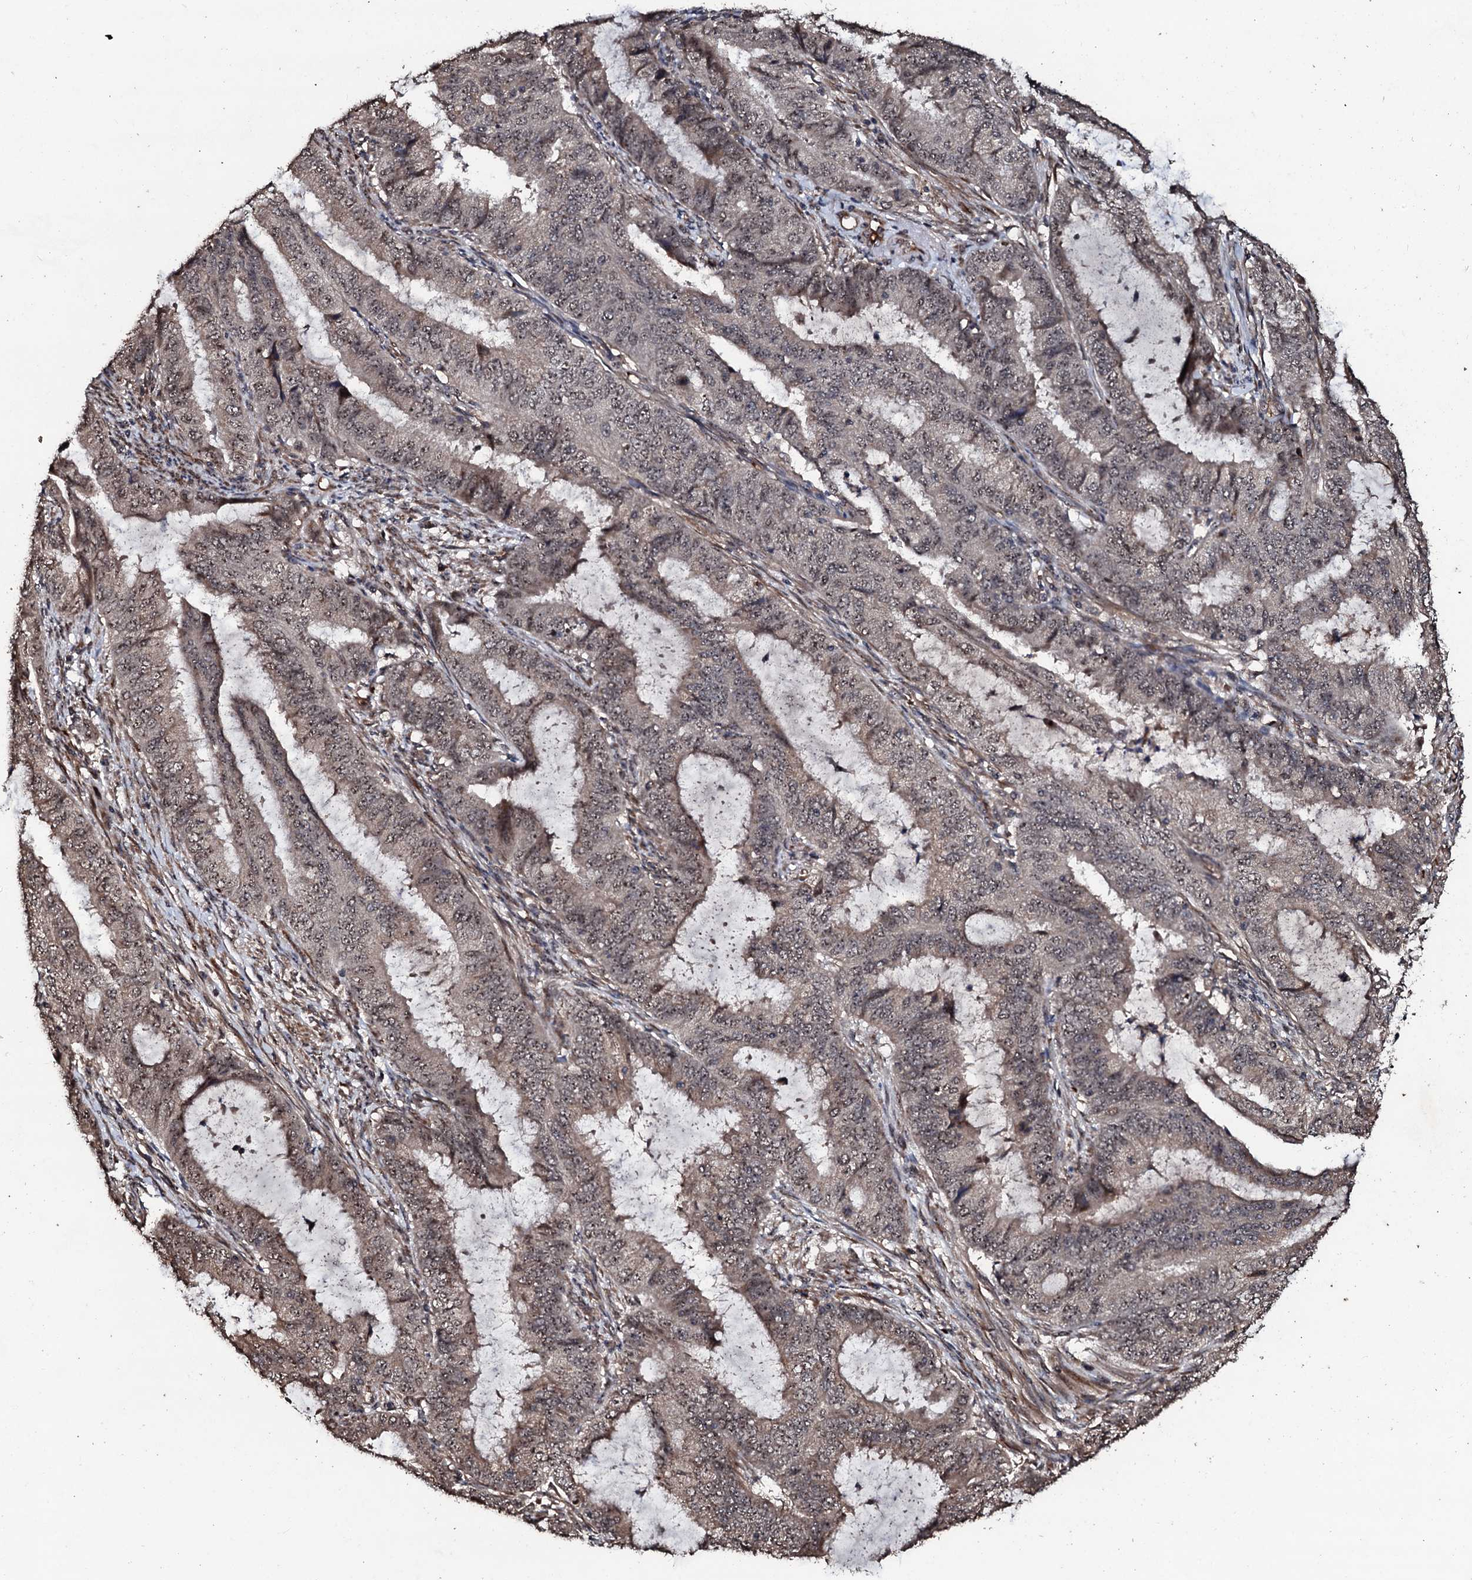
{"staining": {"intensity": "moderate", "quantity": ">75%", "location": "nuclear"}, "tissue": "endometrial cancer", "cell_type": "Tumor cells", "image_type": "cancer", "snomed": [{"axis": "morphology", "description": "Adenocarcinoma, NOS"}, {"axis": "topography", "description": "Endometrium"}], "caption": "A histopathology image showing moderate nuclear expression in approximately >75% of tumor cells in endometrial cancer, as visualized by brown immunohistochemical staining.", "gene": "SUPT7L", "patient": {"sex": "female", "age": 51}}